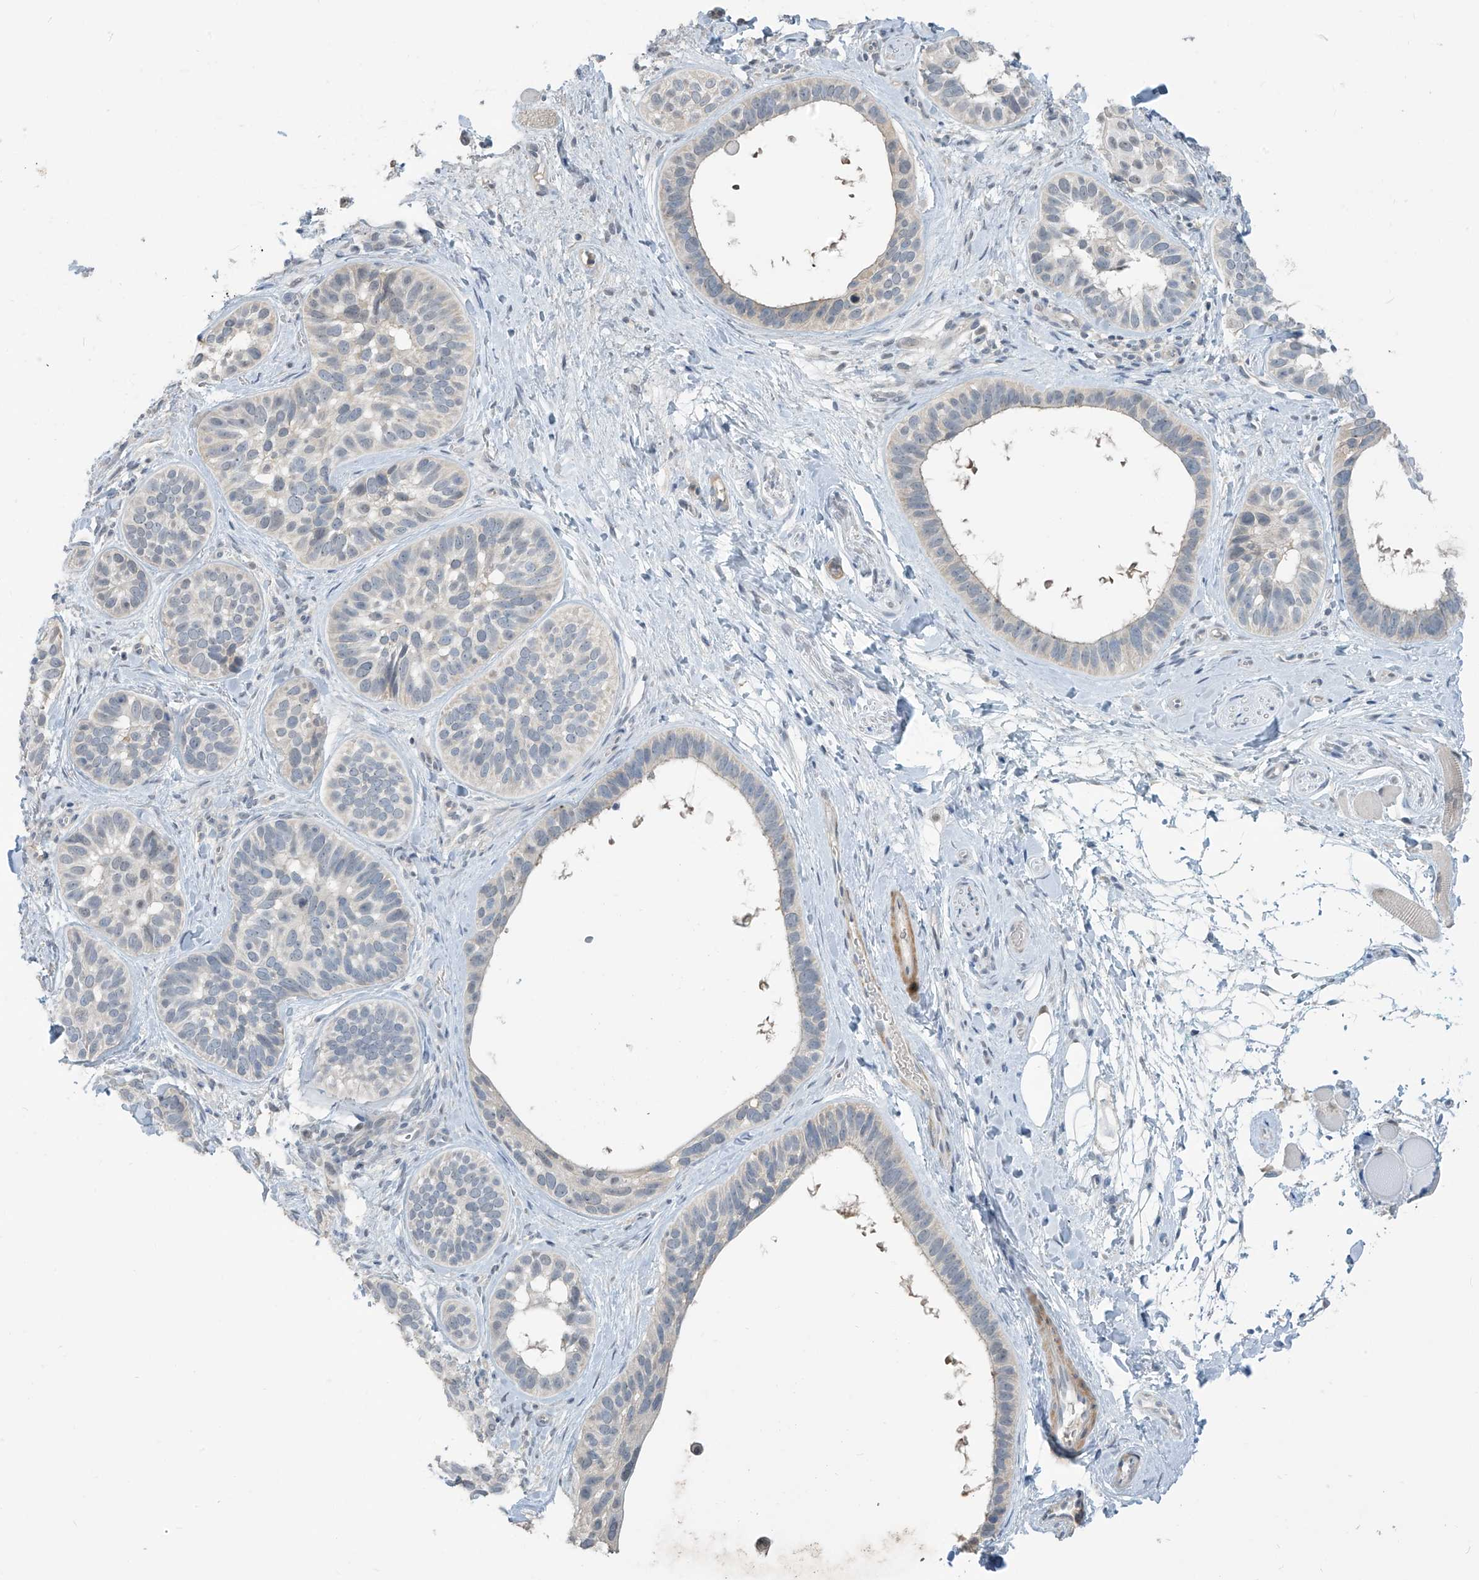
{"staining": {"intensity": "negative", "quantity": "none", "location": "none"}, "tissue": "skin cancer", "cell_type": "Tumor cells", "image_type": "cancer", "snomed": [{"axis": "morphology", "description": "Basal cell carcinoma"}, {"axis": "topography", "description": "Skin"}], "caption": "Tumor cells are negative for protein expression in human skin basal cell carcinoma.", "gene": "METAP1D", "patient": {"sex": "male", "age": 62}}